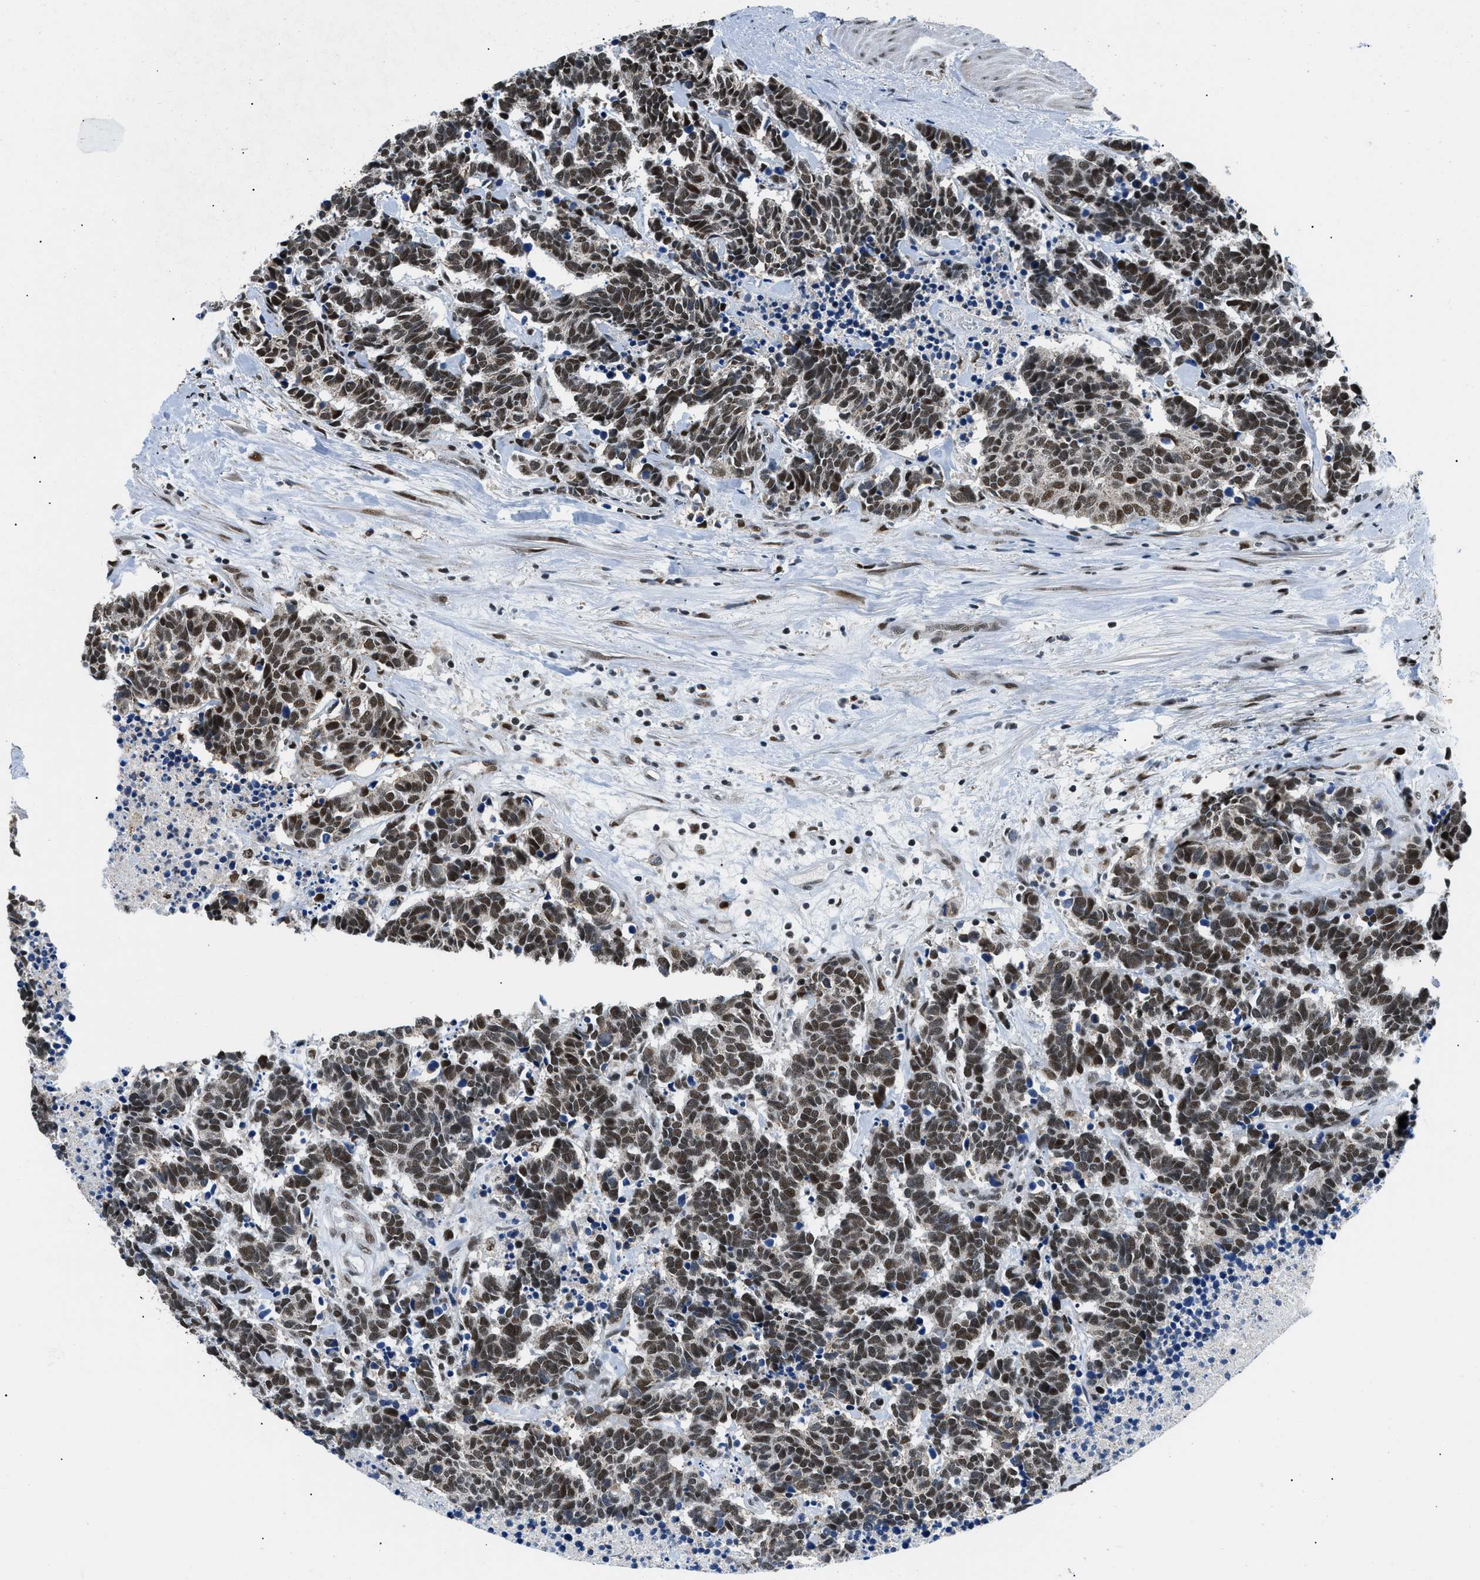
{"staining": {"intensity": "strong", "quantity": ">75%", "location": "nuclear"}, "tissue": "carcinoid", "cell_type": "Tumor cells", "image_type": "cancer", "snomed": [{"axis": "morphology", "description": "Carcinoma, NOS"}, {"axis": "morphology", "description": "Carcinoid, malignant, NOS"}, {"axis": "topography", "description": "Urinary bladder"}], "caption": "Immunohistochemistry staining of carcinoma, which exhibits high levels of strong nuclear expression in about >75% of tumor cells indicating strong nuclear protein positivity. The staining was performed using DAB (3,3'-diaminobenzidine) (brown) for protein detection and nuclei were counterstained in hematoxylin (blue).", "gene": "KDM3B", "patient": {"sex": "male", "age": 57}}